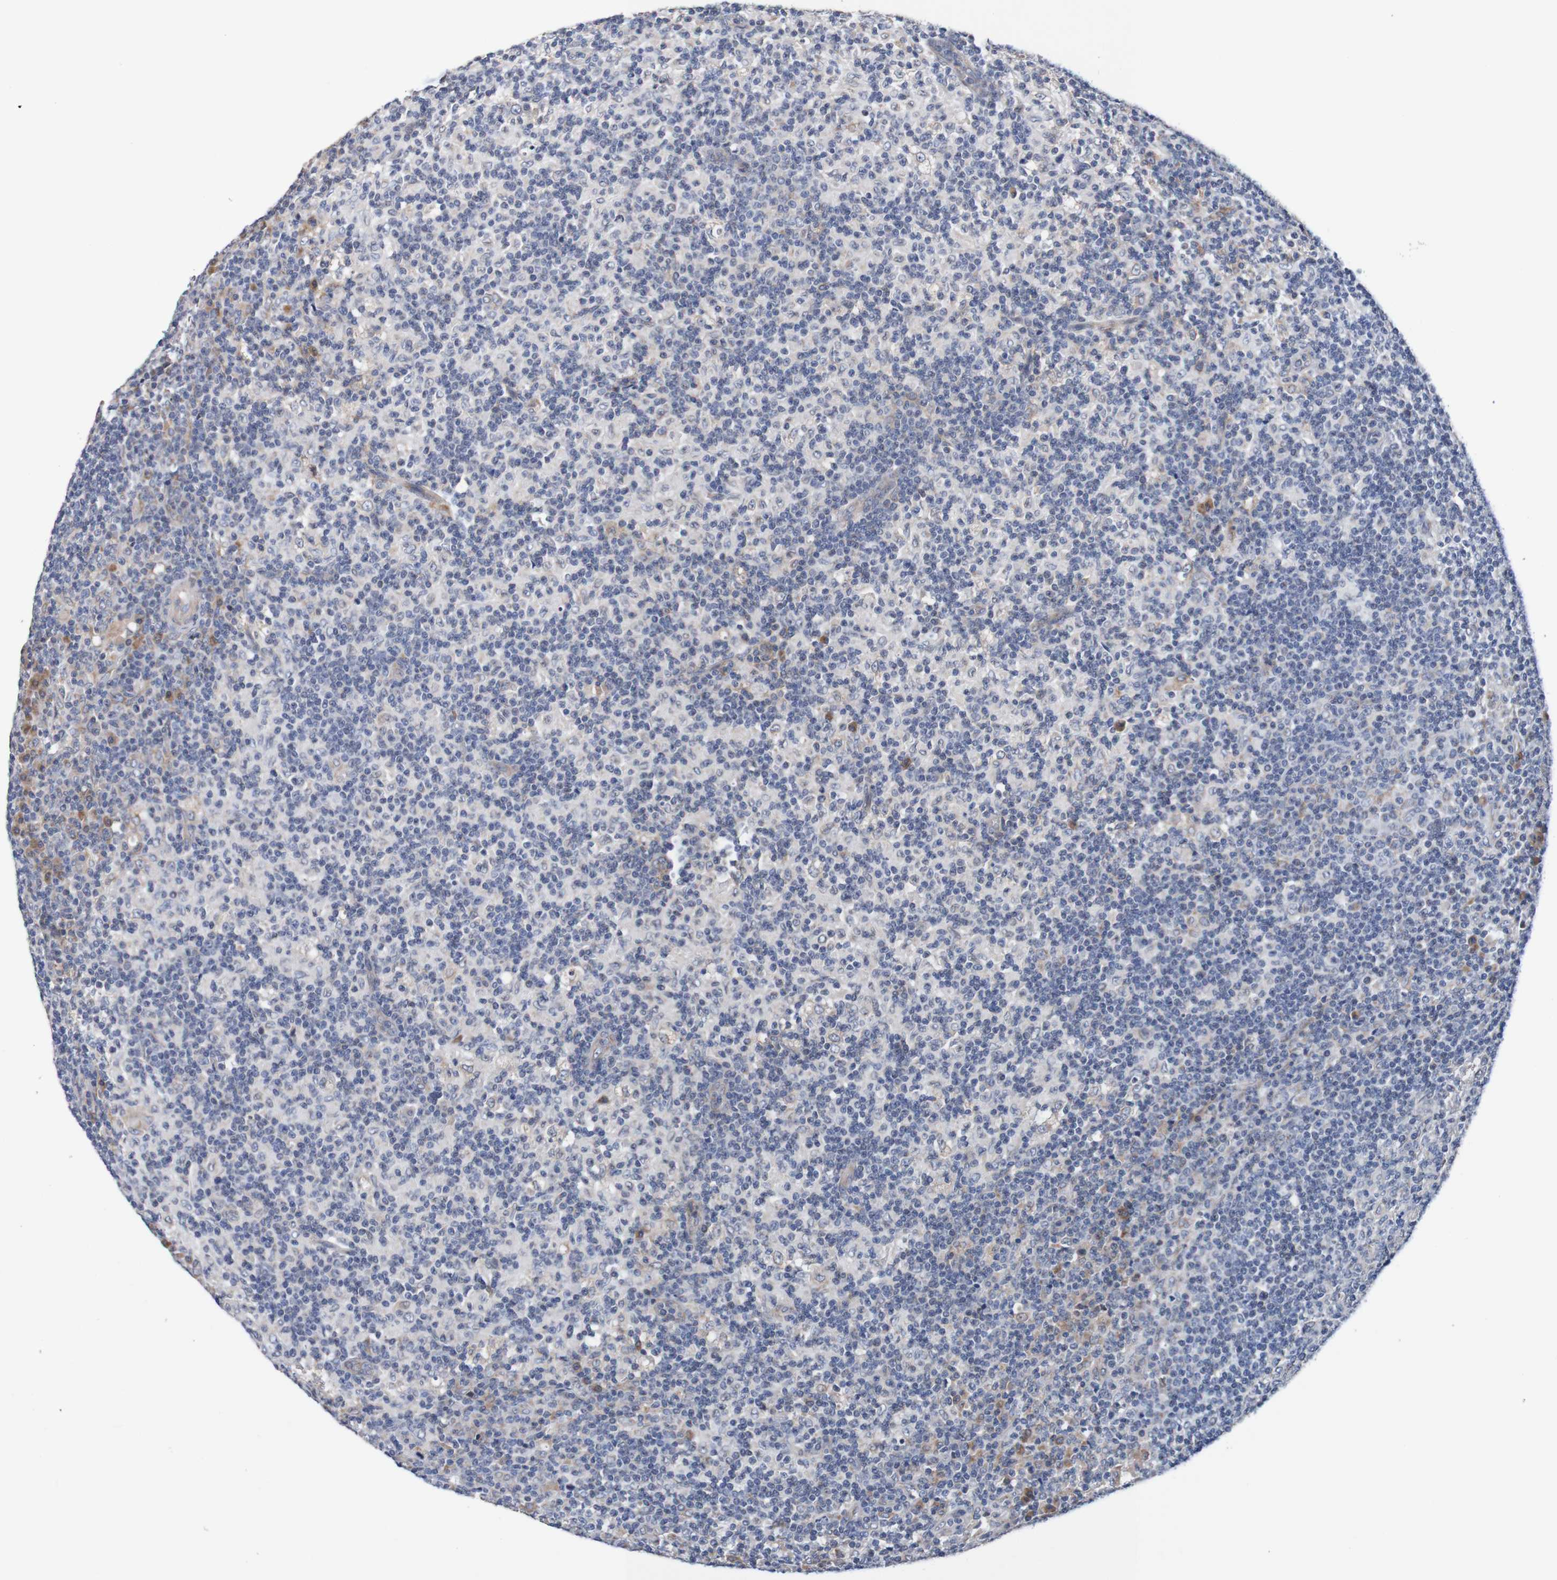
{"staining": {"intensity": "weak", "quantity": "<25%", "location": "cytoplasmic/membranous"}, "tissue": "lymph node", "cell_type": "Germinal center cells", "image_type": "normal", "snomed": [{"axis": "morphology", "description": "Normal tissue, NOS"}, {"axis": "morphology", "description": "Inflammation, NOS"}, {"axis": "topography", "description": "Lymph node"}], "caption": "The IHC image has no significant expression in germinal center cells of lymph node.", "gene": "FIBP", "patient": {"sex": "male", "age": 55}}